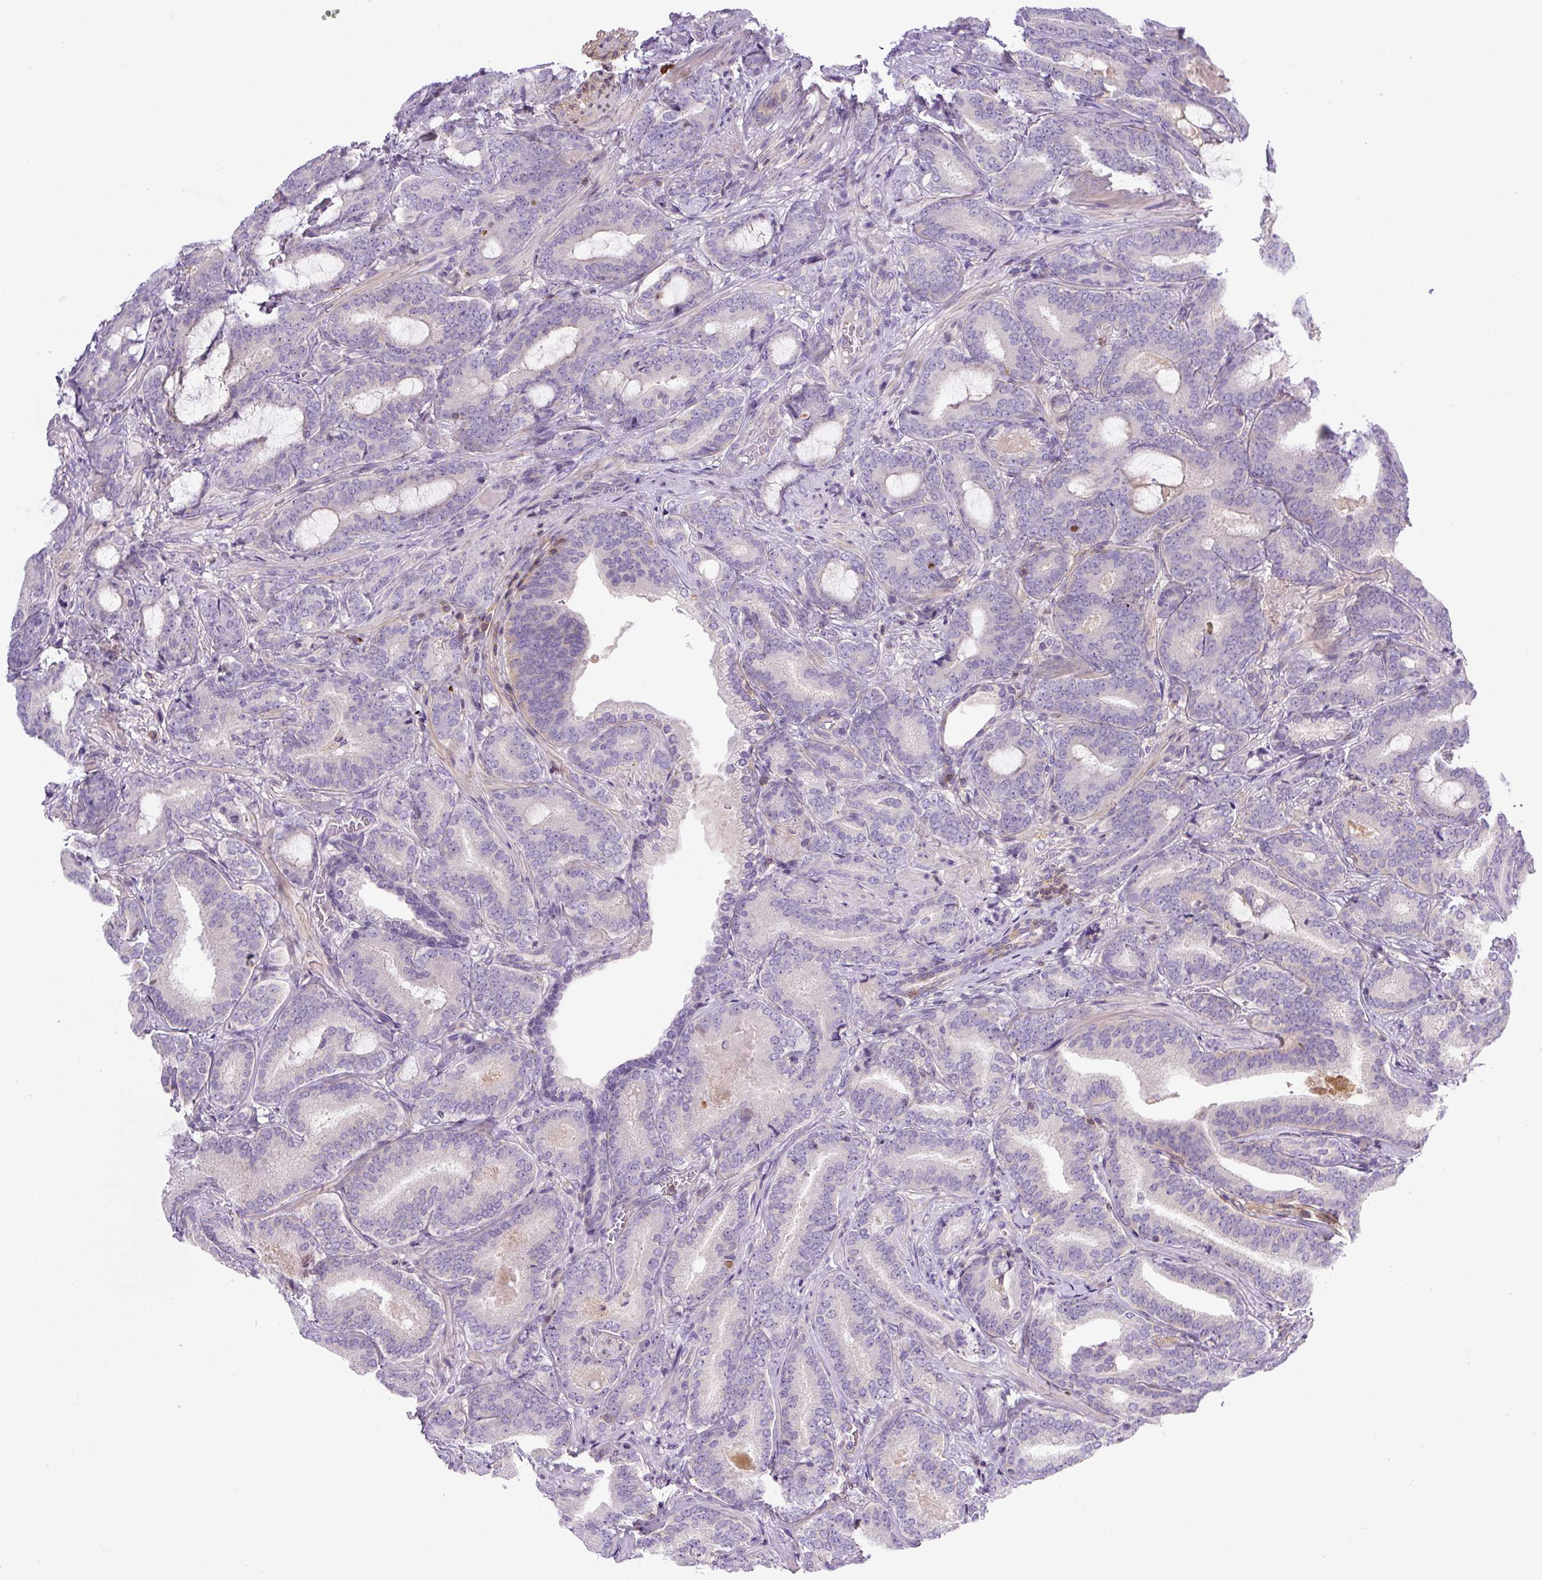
{"staining": {"intensity": "negative", "quantity": "none", "location": "none"}, "tissue": "prostate cancer", "cell_type": "Tumor cells", "image_type": "cancer", "snomed": [{"axis": "morphology", "description": "Adenocarcinoma, Low grade"}, {"axis": "topography", "description": "Prostate and seminal vesicle, NOS"}], "caption": "Micrograph shows no protein expression in tumor cells of prostate cancer tissue.", "gene": "PIP5KL1", "patient": {"sex": "male", "age": 61}}